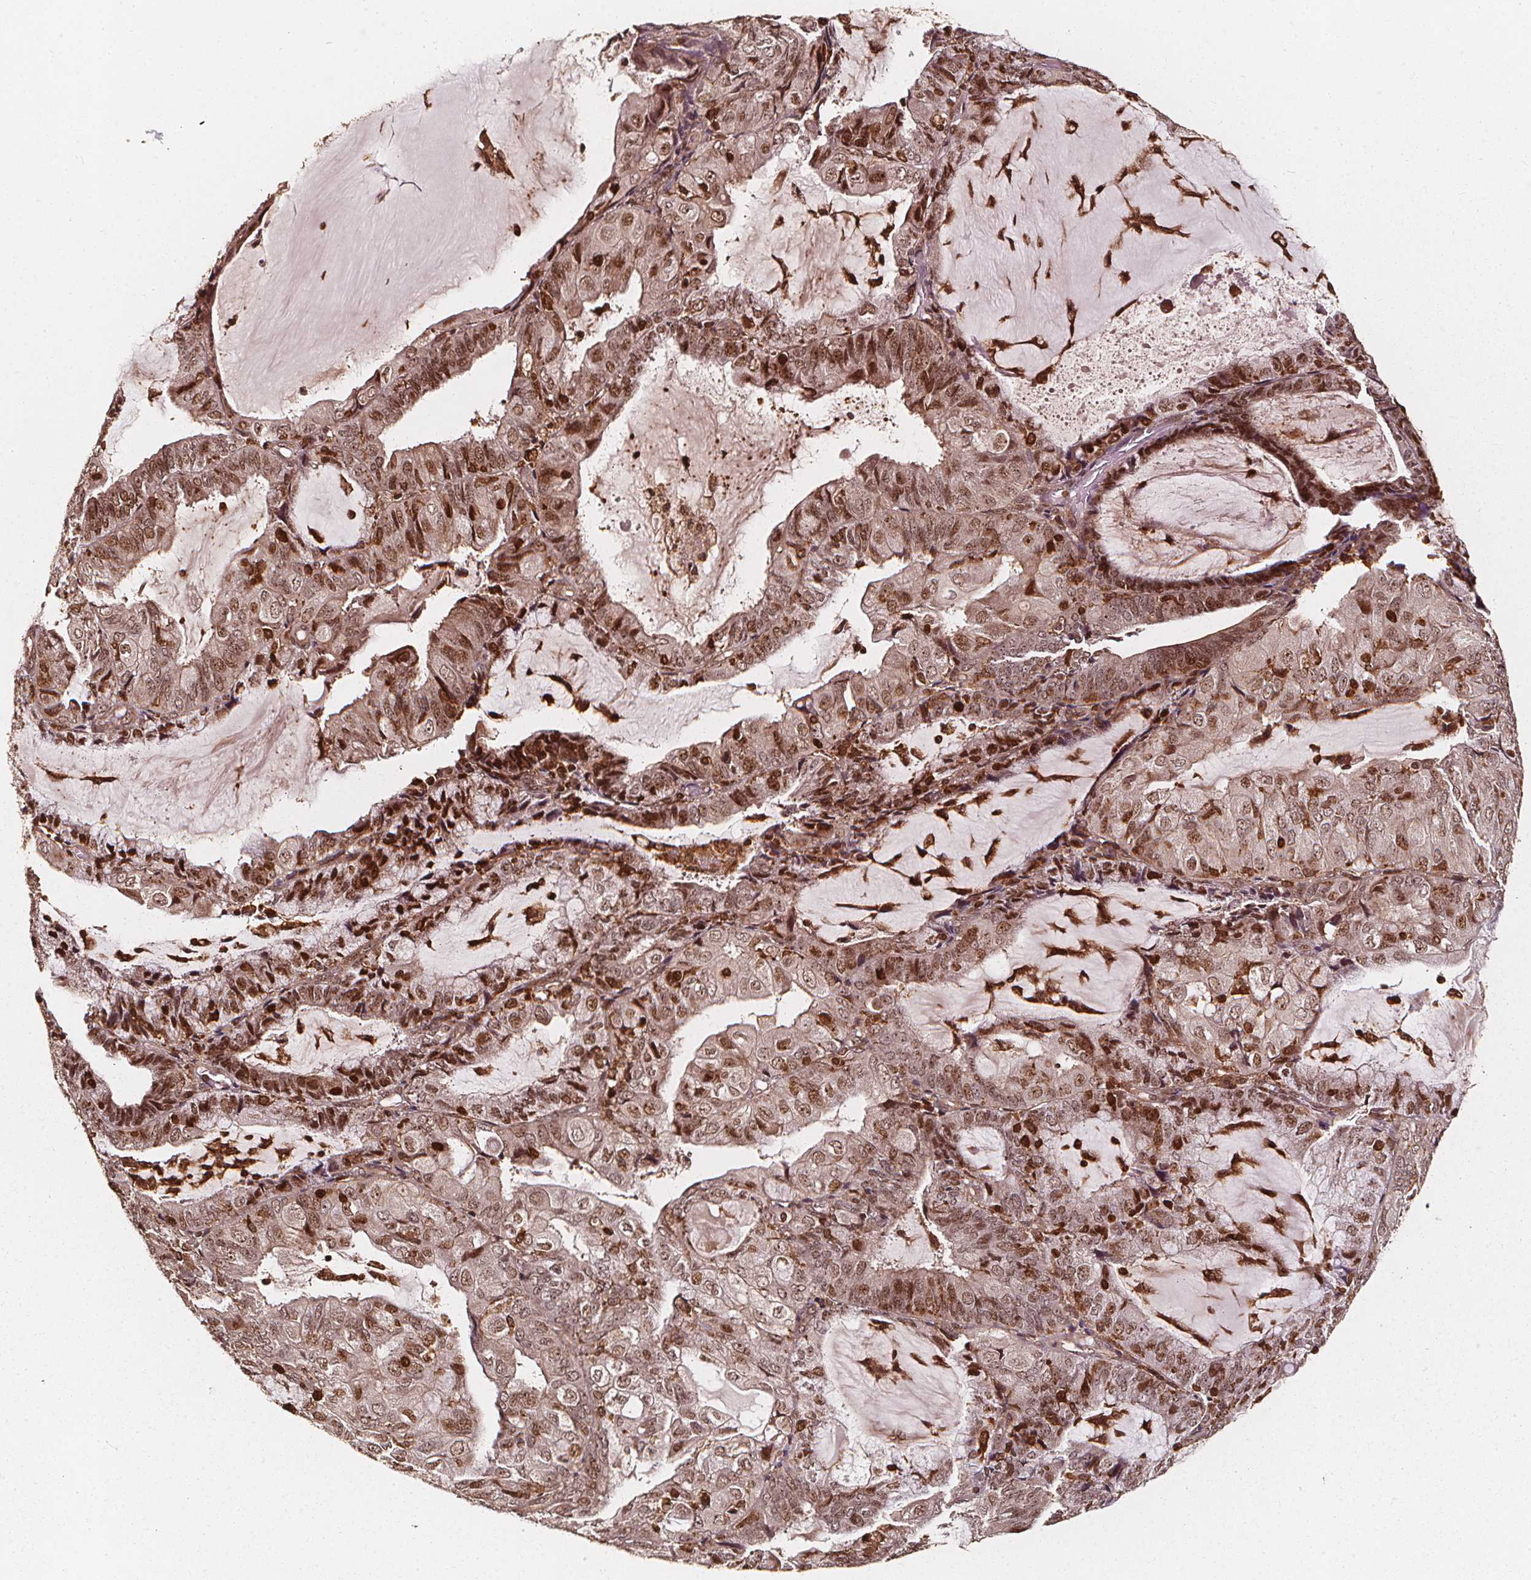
{"staining": {"intensity": "moderate", "quantity": "25%-75%", "location": "nuclear"}, "tissue": "endometrial cancer", "cell_type": "Tumor cells", "image_type": "cancer", "snomed": [{"axis": "morphology", "description": "Adenocarcinoma, NOS"}, {"axis": "topography", "description": "Endometrium"}], "caption": "Immunohistochemistry (IHC) (DAB (3,3'-diaminobenzidine)) staining of endometrial adenocarcinoma shows moderate nuclear protein expression in about 25%-75% of tumor cells.", "gene": "EXOSC9", "patient": {"sex": "female", "age": 81}}